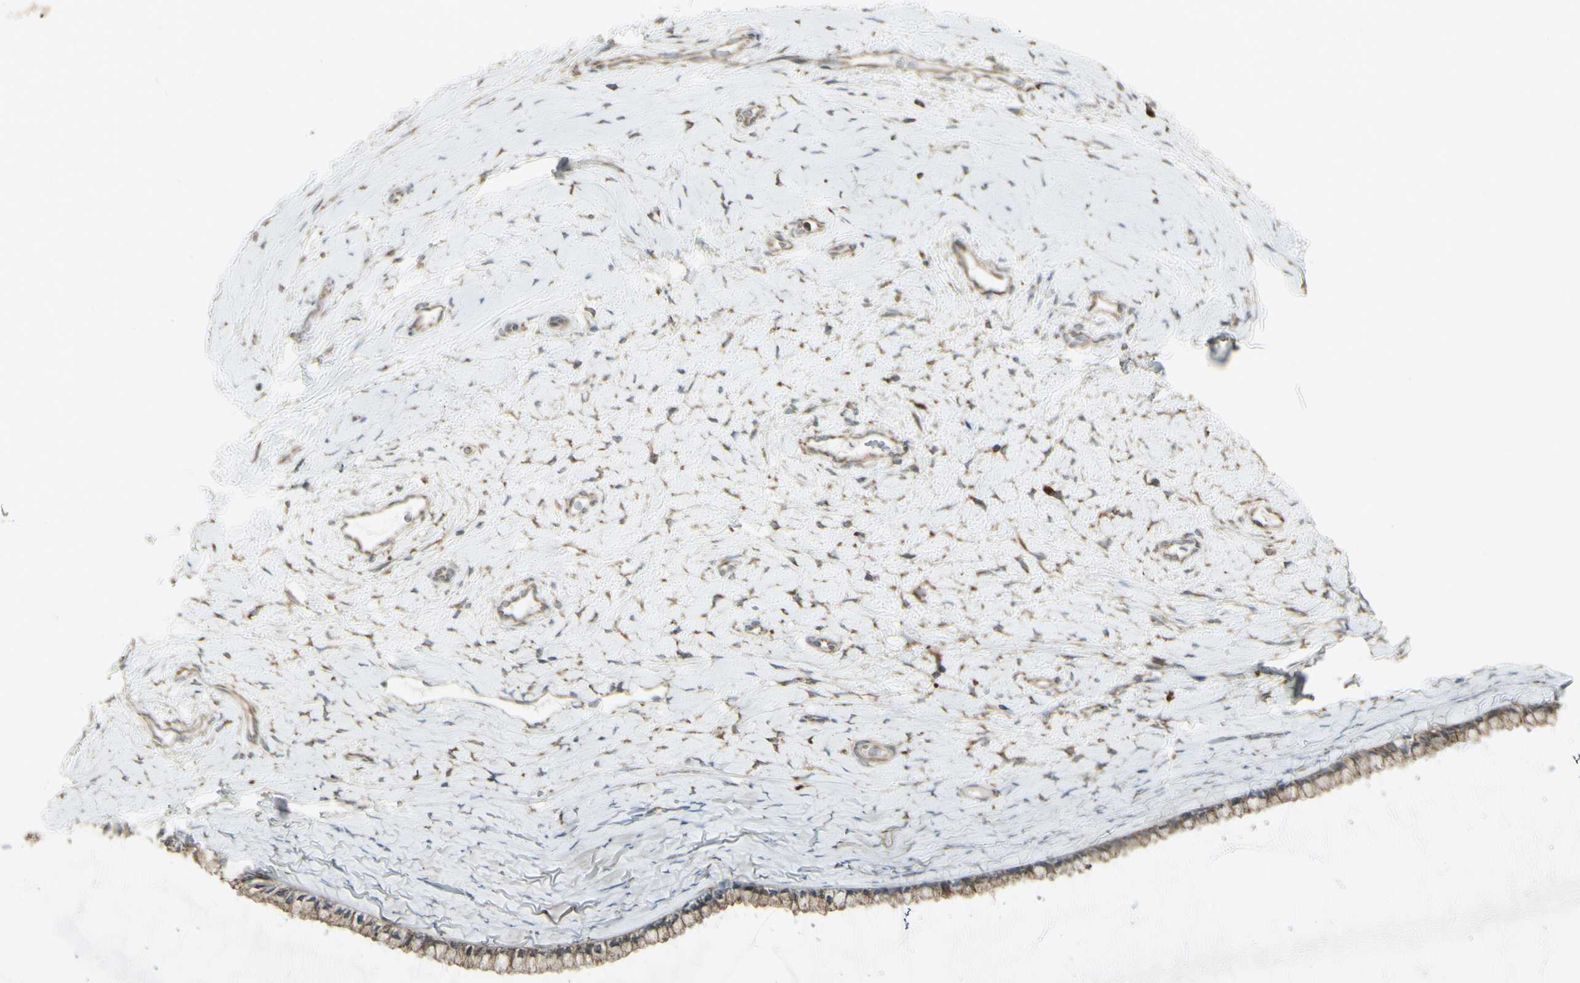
{"staining": {"intensity": "moderate", "quantity": ">75%", "location": "cytoplasmic/membranous"}, "tissue": "cervix", "cell_type": "Glandular cells", "image_type": "normal", "snomed": [{"axis": "morphology", "description": "Normal tissue, NOS"}, {"axis": "topography", "description": "Cervix"}], "caption": "Moderate cytoplasmic/membranous expression for a protein is appreciated in about >75% of glandular cells of unremarkable cervix using IHC.", "gene": "FKBP3", "patient": {"sex": "female", "age": 39}}